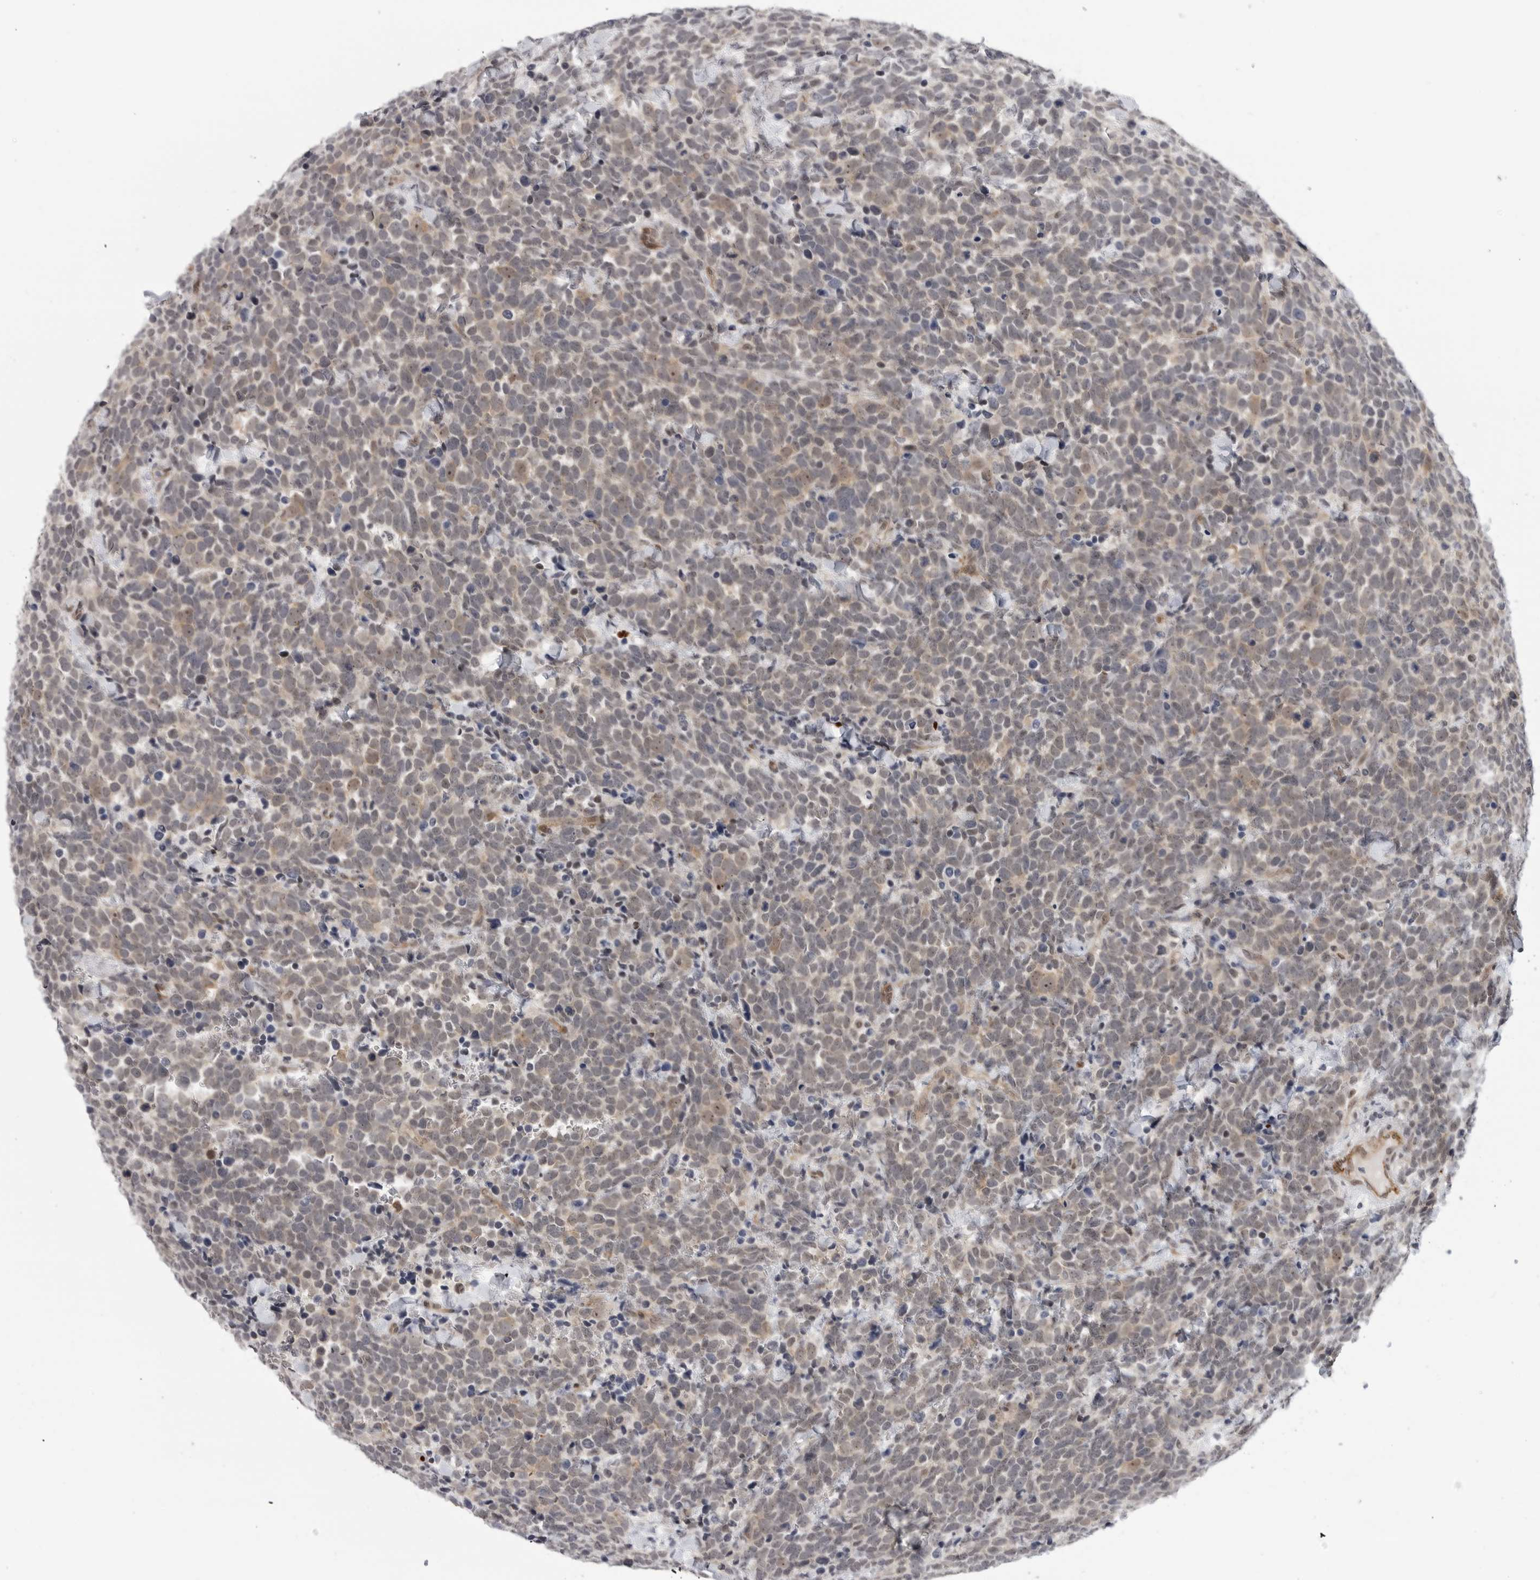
{"staining": {"intensity": "weak", "quantity": "25%-75%", "location": "cytoplasmic/membranous"}, "tissue": "urothelial cancer", "cell_type": "Tumor cells", "image_type": "cancer", "snomed": [{"axis": "morphology", "description": "Urothelial carcinoma, High grade"}, {"axis": "topography", "description": "Urinary bladder"}], "caption": "Urothelial carcinoma (high-grade) stained with a brown dye shows weak cytoplasmic/membranous positive expression in about 25%-75% of tumor cells.", "gene": "CEP295NL", "patient": {"sex": "female", "age": 82}}